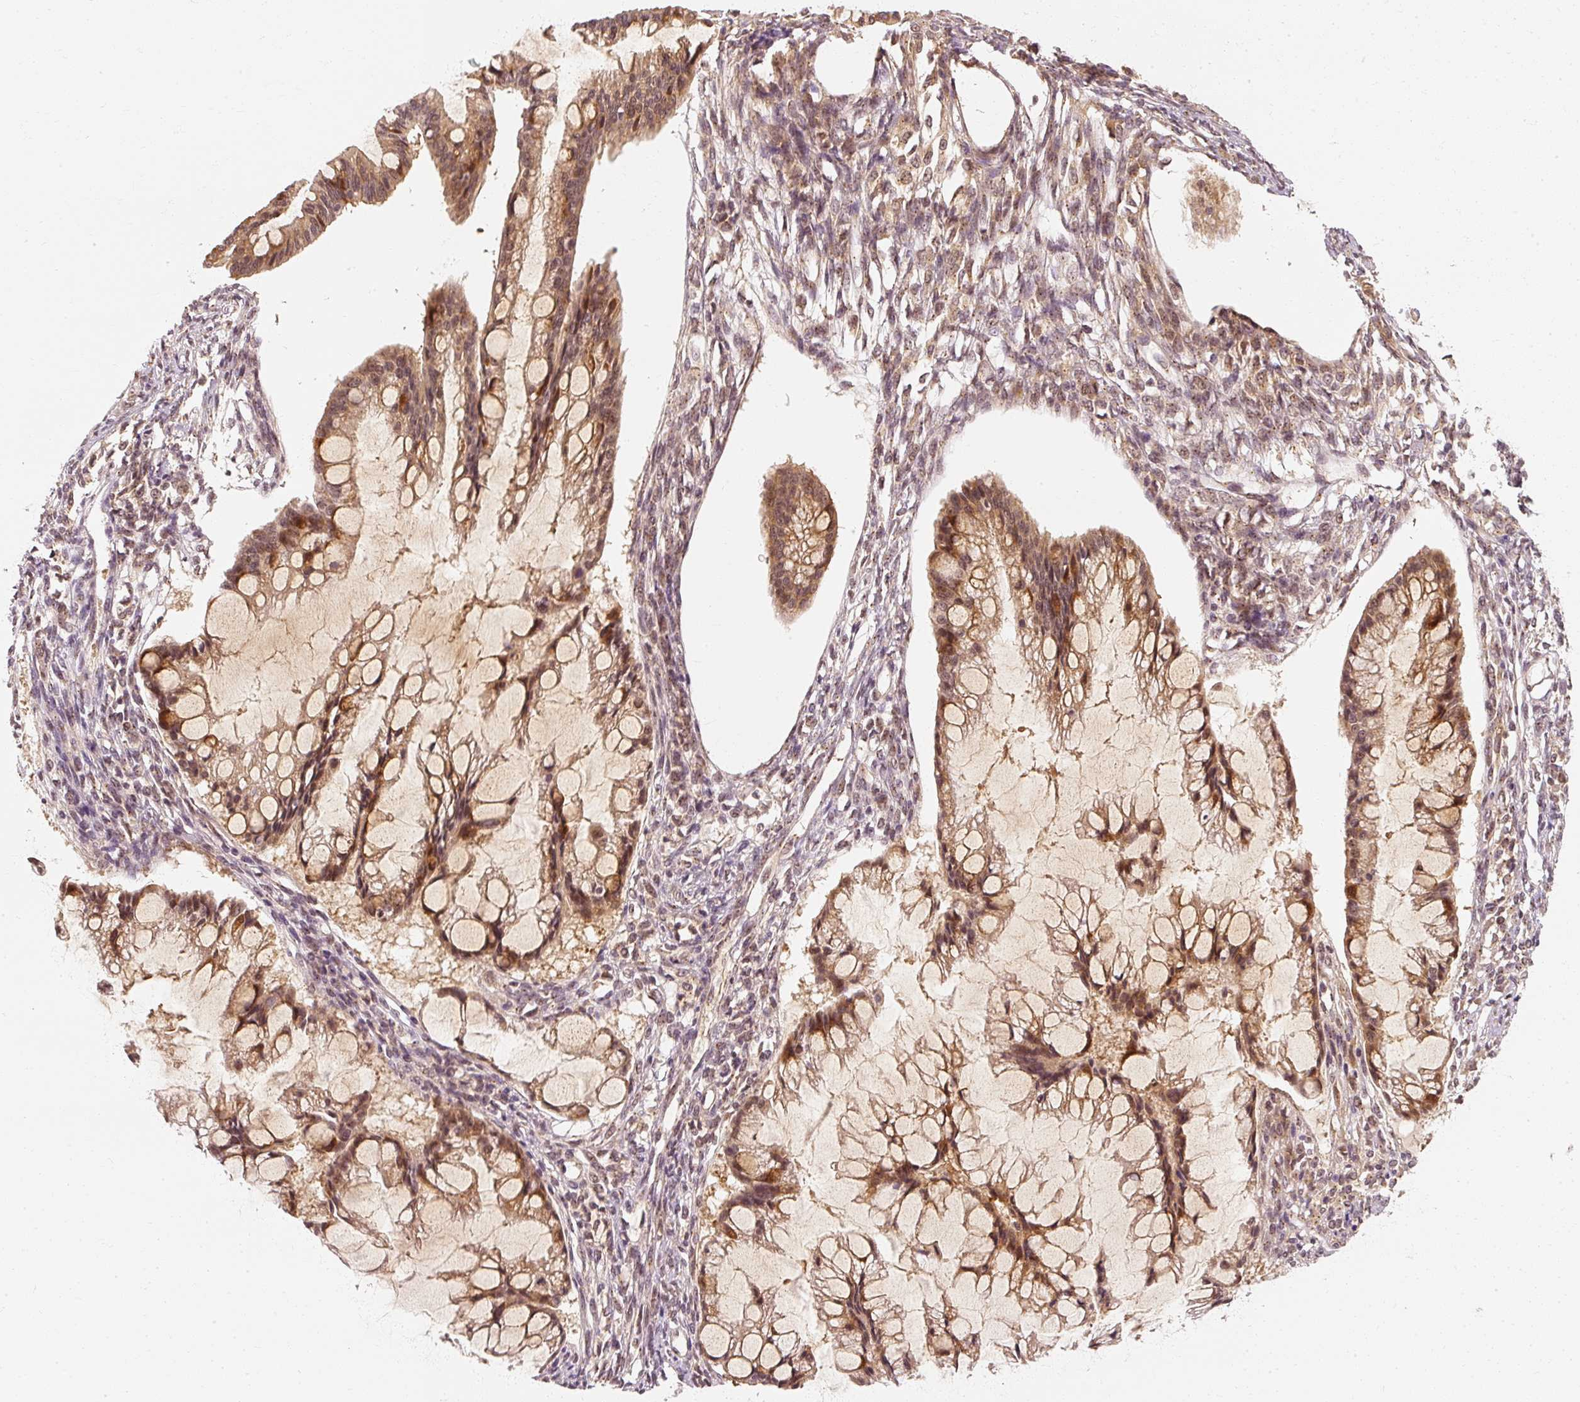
{"staining": {"intensity": "moderate", "quantity": ">75%", "location": "cytoplasmic/membranous"}, "tissue": "ovarian cancer", "cell_type": "Tumor cells", "image_type": "cancer", "snomed": [{"axis": "morphology", "description": "Cystadenocarcinoma, mucinous, NOS"}, {"axis": "topography", "description": "Ovary"}], "caption": "Protein staining displays moderate cytoplasmic/membranous positivity in about >75% of tumor cells in ovarian mucinous cystadenocarcinoma. The staining was performed using DAB (3,3'-diaminobenzidine) to visualize the protein expression in brown, while the nuclei were stained in blue with hematoxylin (Magnification: 20x).", "gene": "EEF1A2", "patient": {"sex": "female", "age": 73}}